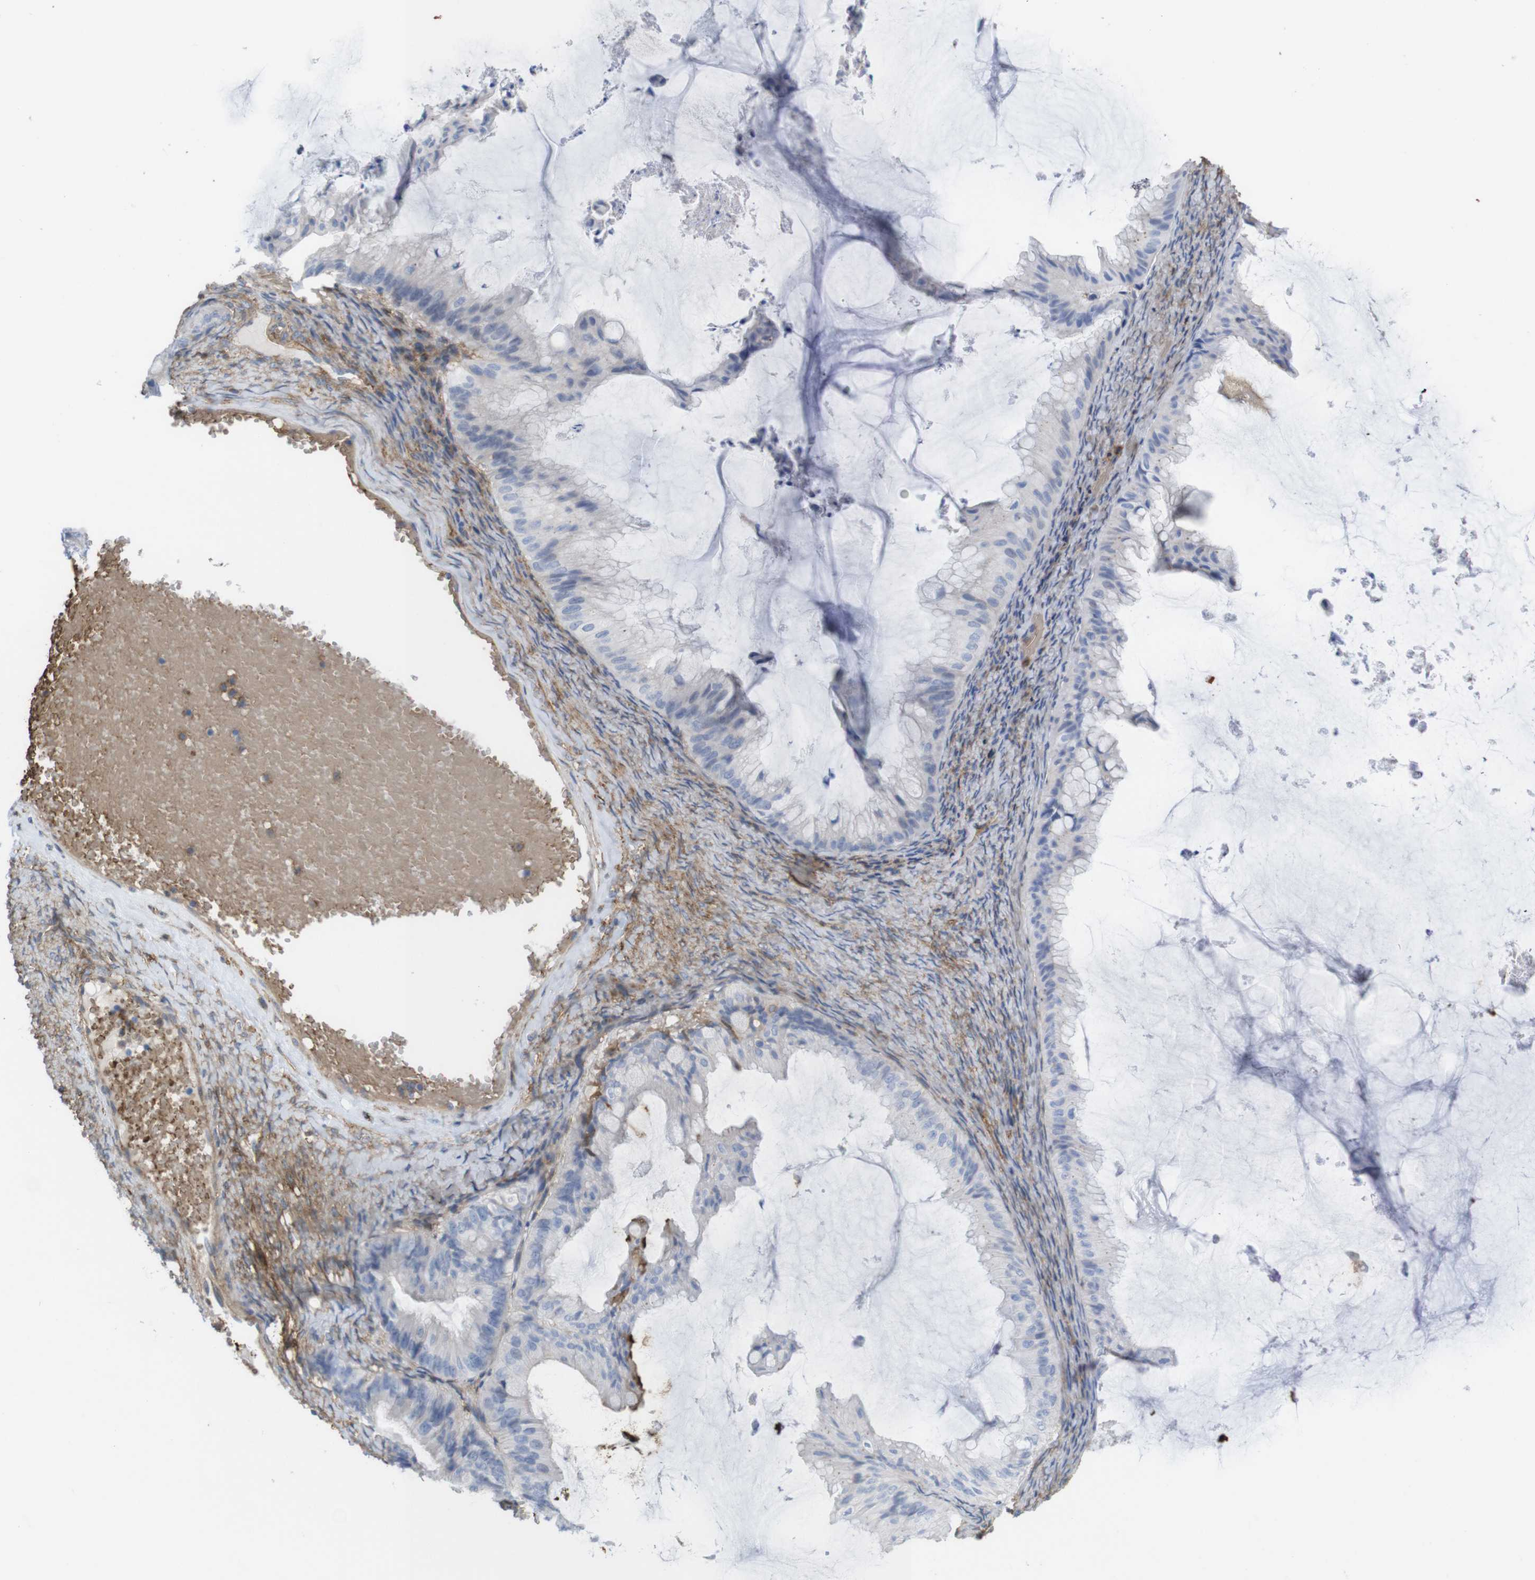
{"staining": {"intensity": "negative", "quantity": "none", "location": "none"}, "tissue": "ovarian cancer", "cell_type": "Tumor cells", "image_type": "cancer", "snomed": [{"axis": "morphology", "description": "Cystadenocarcinoma, mucinous, NOS"}, {"axis": "topography", "description": "Ovary"}], "caption": "Photomicrograph shows no protein expression in tumor cells of ovarian cancer (mucinous cystadenocarcinoma) tissue.", "gene": "CYBRD1", "patient": {"sex": "female", "age": 61}}